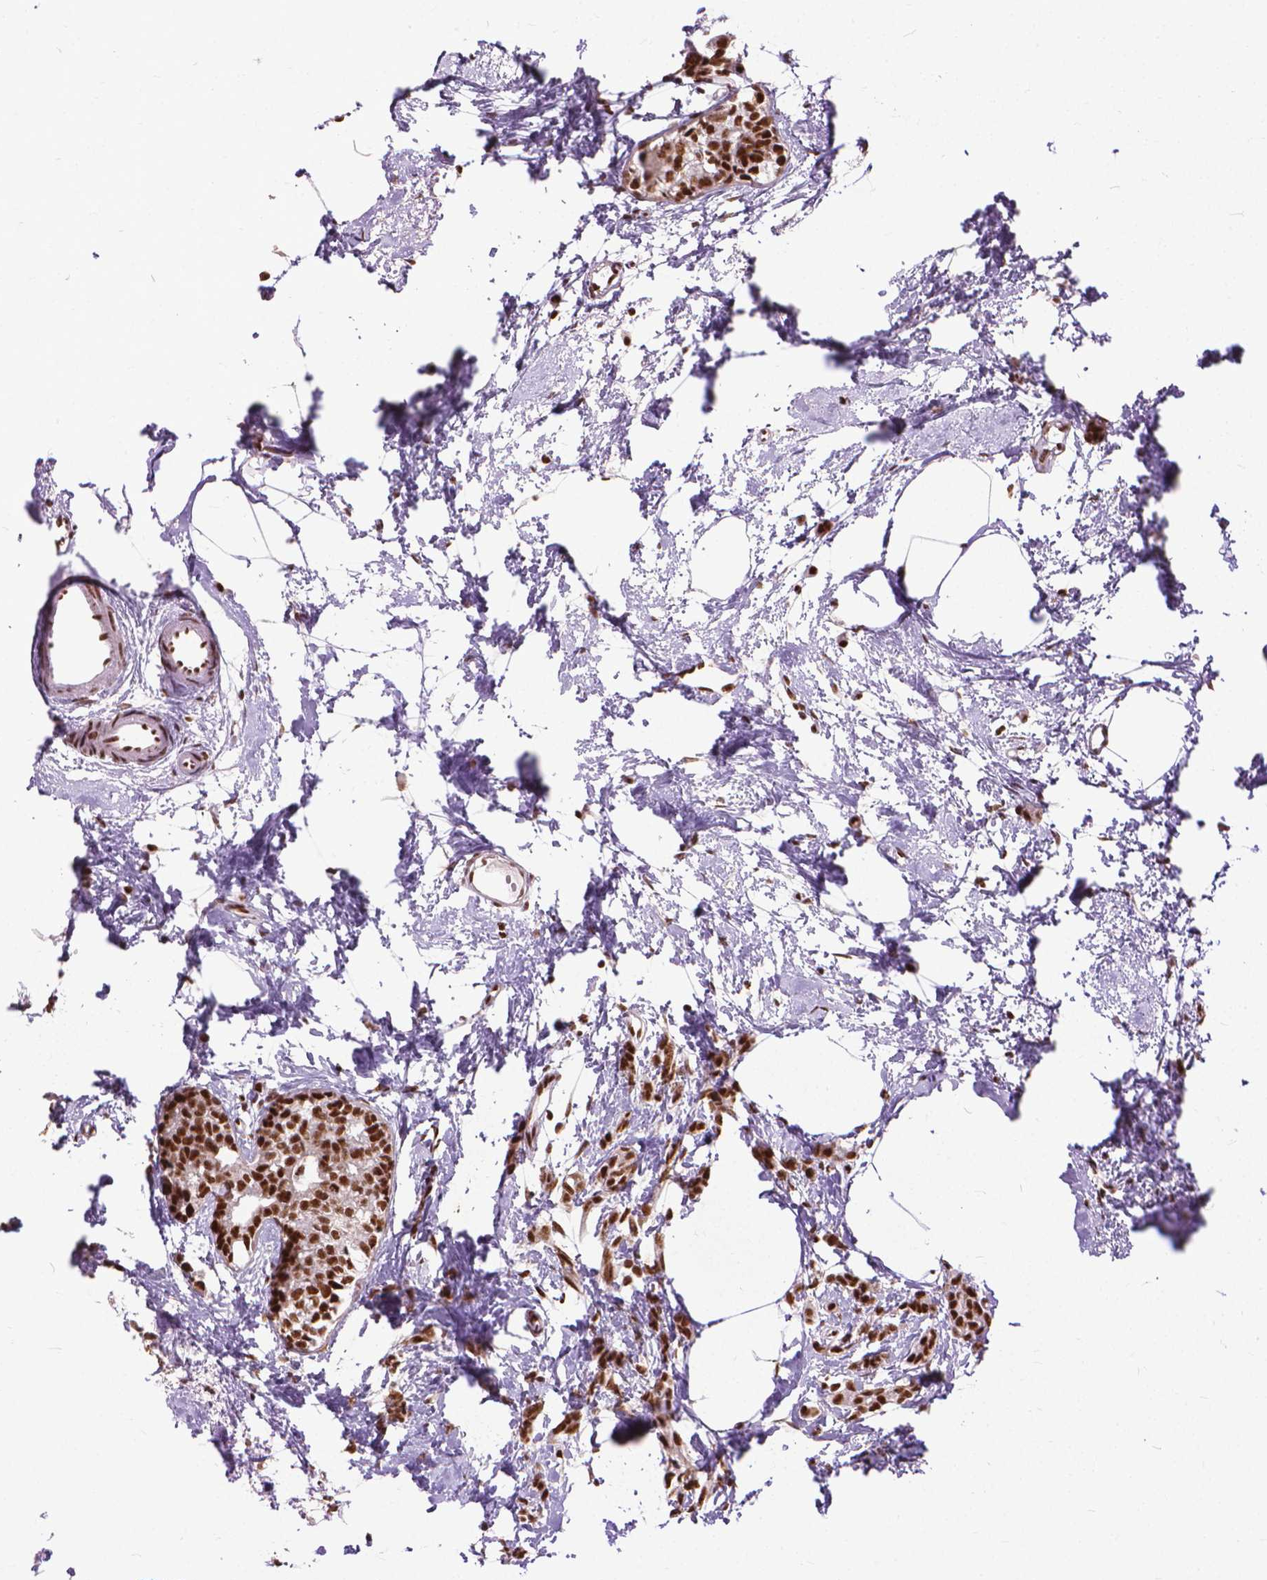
{"staining": {"intensity": "strong", "quantity": ">75%", "location": "nuclear"}, "tissue": "breast cancer", "cell_type": "Tumor cells", "image_type": "cancer", "snomed": [{"axis": "morphology", "description": "Duct carcinoma"}, {"axis": "topography", "description": "Breast"}], "caption": "High-power microscopy captured an IHC micrograph of breast cancer (intraductal carcinoma), revealing strong nuclear positivity in approximately >75% of tumor cells.", "gene": "AKAP8", "patient": {"sex": "female", "age": 40}}